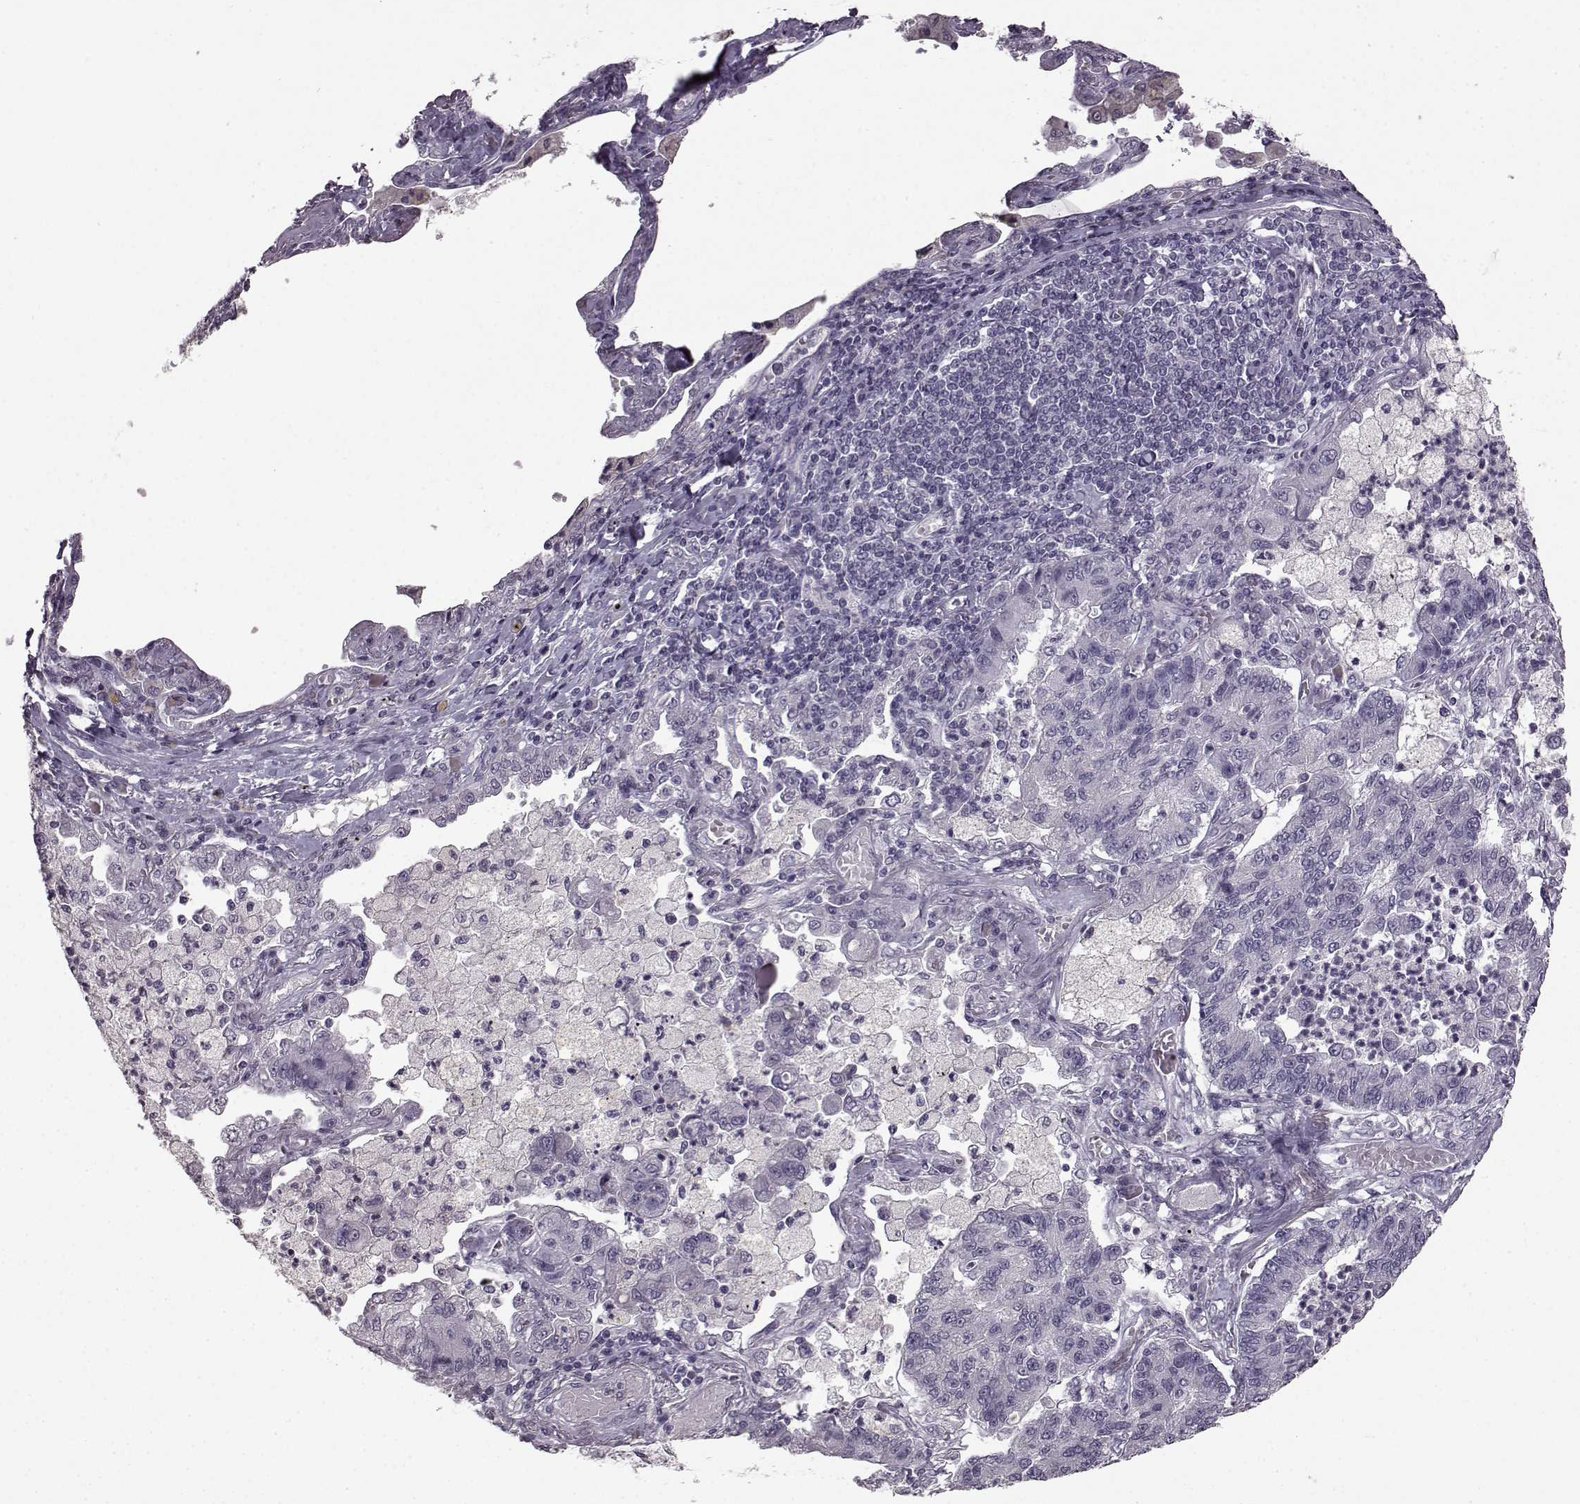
{"staining": {"intensity": "negative", "quantity": "none", "location": "none"}, "tissue": "lung cancer", "cell_type": "Tumor cells", "image_type": "cancer", "snomed": [{"axis": "morphology", "description": "Adenocarcinoma, NOS"}, {"axis": "topography", "description": "Lung"}], "caption": "Adenocarcinoma (lung) was stained to show a protein in brown. There is no significant staining in tumor cells.", "gene": "LHB", "patient": {"sex": "female", "age": 57}}